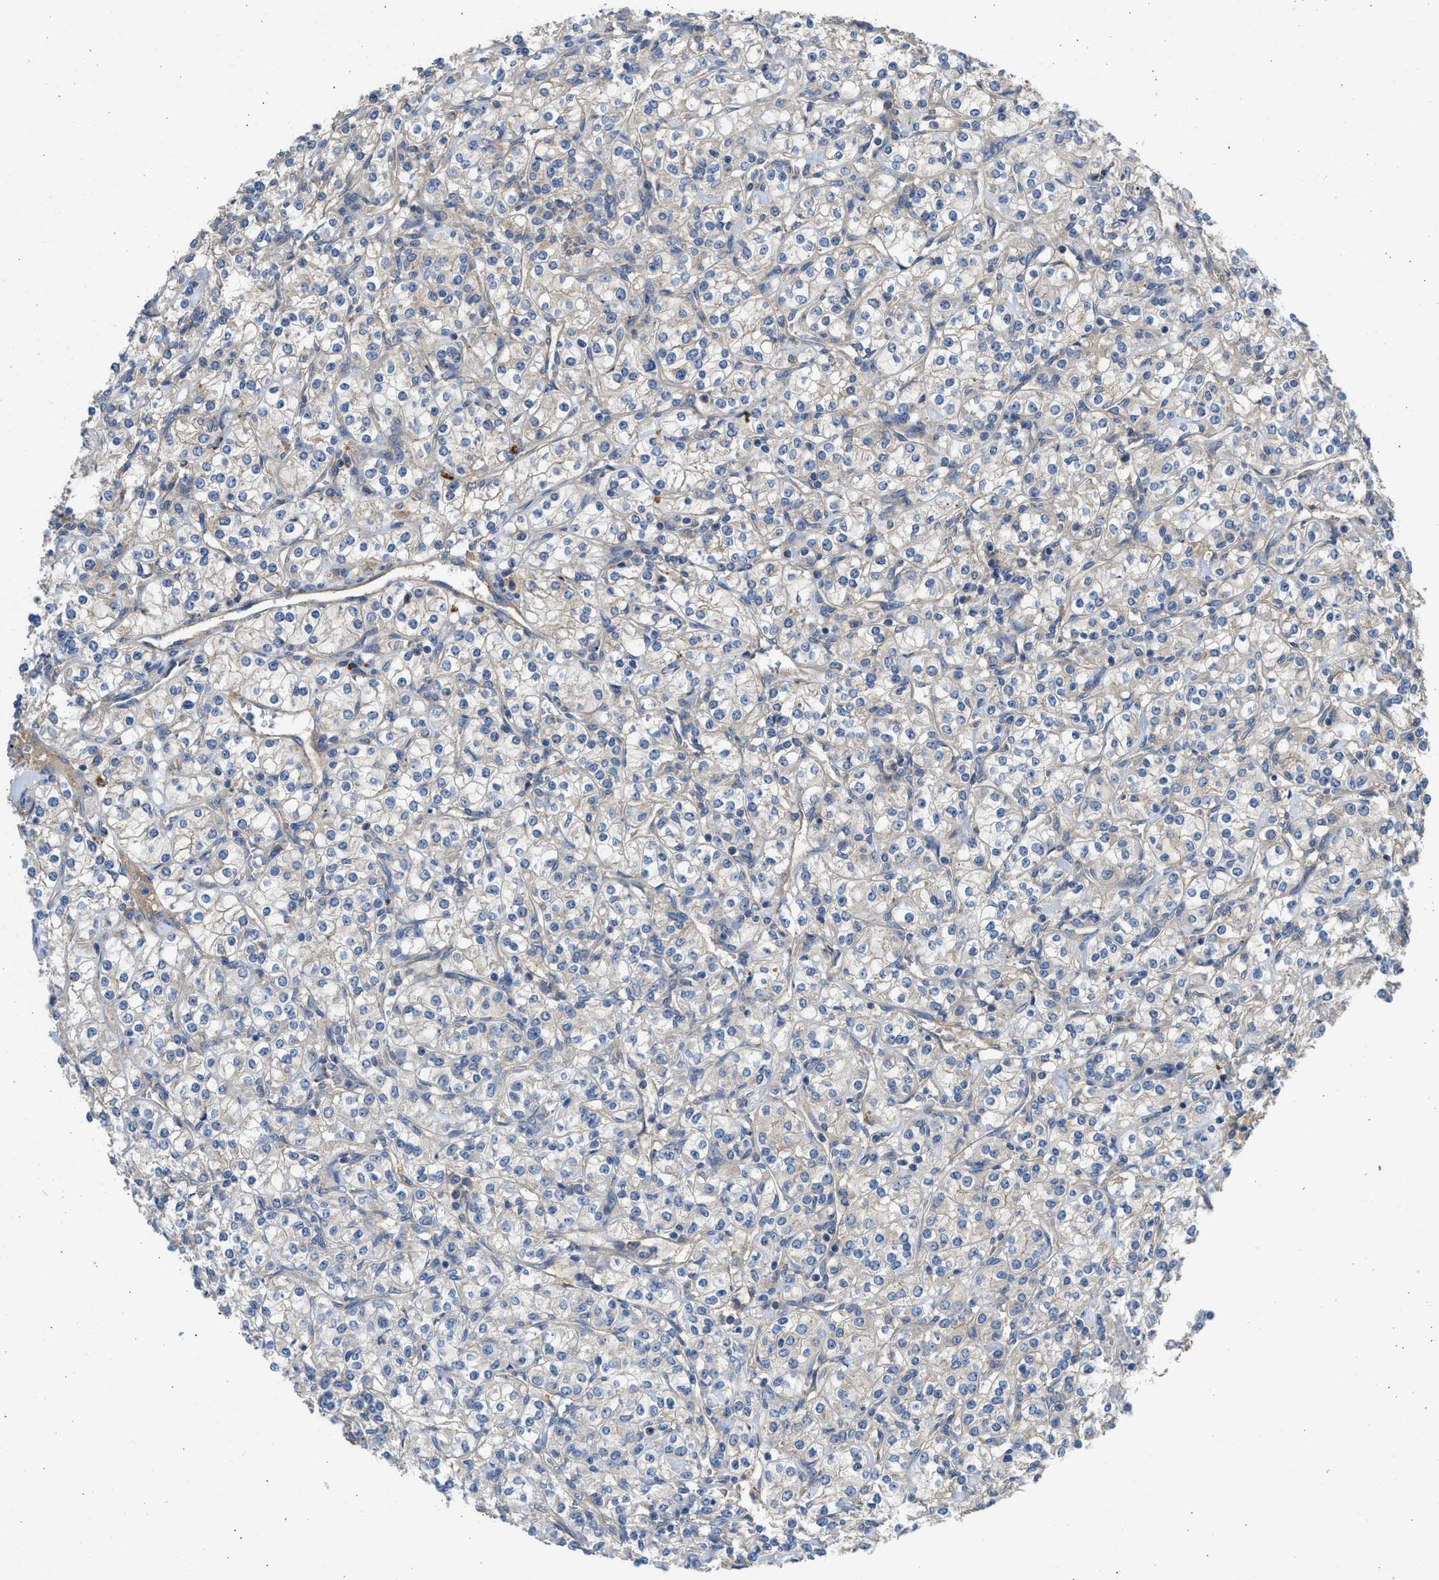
{"staining": {"intensity": "weak", "quantity": "25%-75%", "location": "cytoplasmic/membranous"}, "tissue": "renal cancer", "cell_type": "Tumor cells", "image_type": "cancer", "snomed": [{"axis": "morphology", "description": "Adenocarcinoma, NOS"}, {"axis": "topography", "description": "Kidney"}], "caption": "Renal cancer stained for a protein (brown) demonstrates weak cytoplasmic/membranous positive expression in about 25%-75% of tumor cells.", "gene": "CSRNP2", "patient": {"sex": "male", "age": 77}}